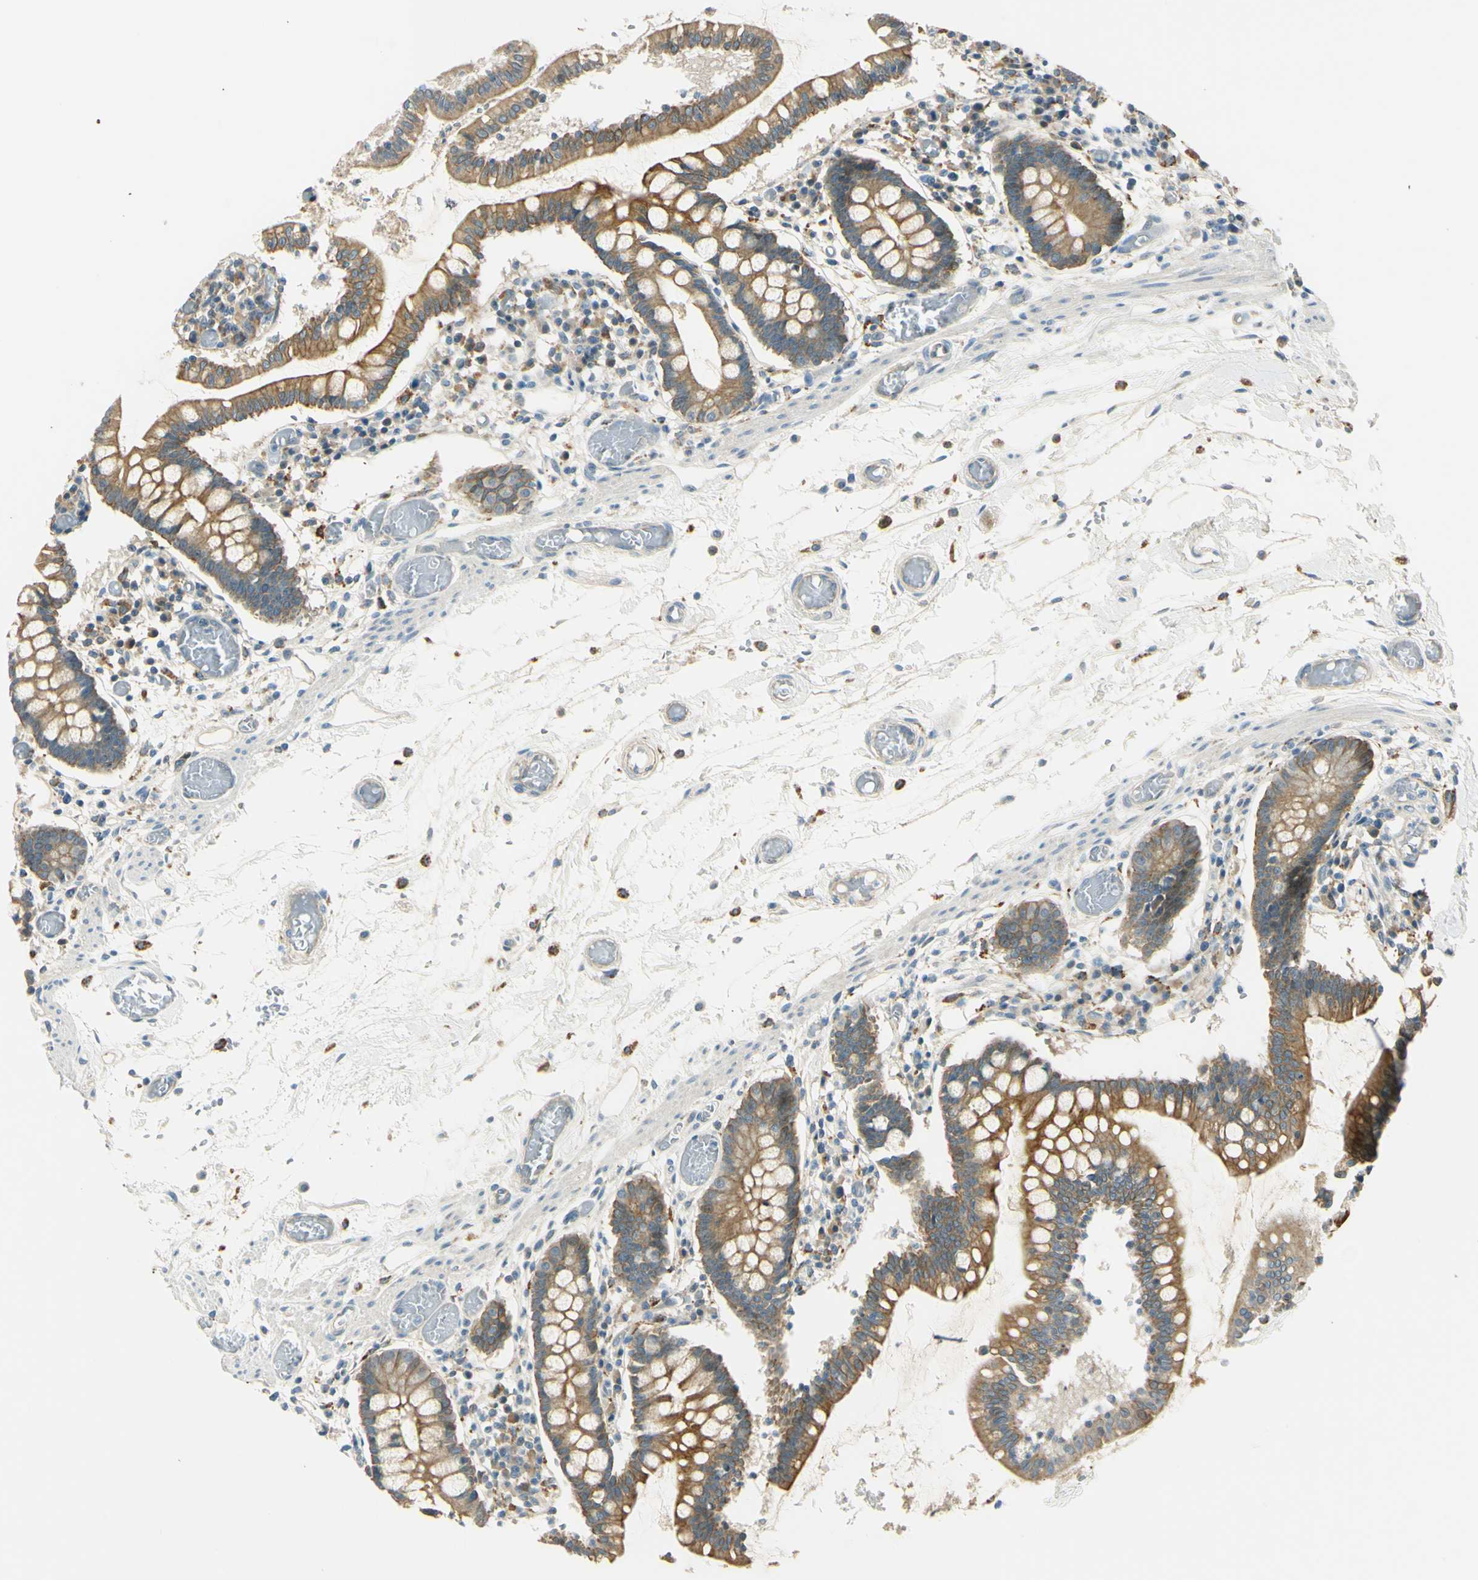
{"staining": {"intensity": "moderate", "quantity": ">75%", "location": "cytoplasmic/membranous"}, "tissue": "small intestine", "cell_type": "Glandular cells", "image_type": "normal", "snomed": [{"axis": "morphology", "description": "Normal tissue, NOS"}, {"axis": "topography", "description": "Small intestine"}], "caption": "Human small intestine stained for a protein (brown) demonstrates moderate cytoplasmic/membranous positive positivity in approximately >75% of glandular cells.", "gene": "LAMA3", "patient": {"sex": "female", "age": 61}}